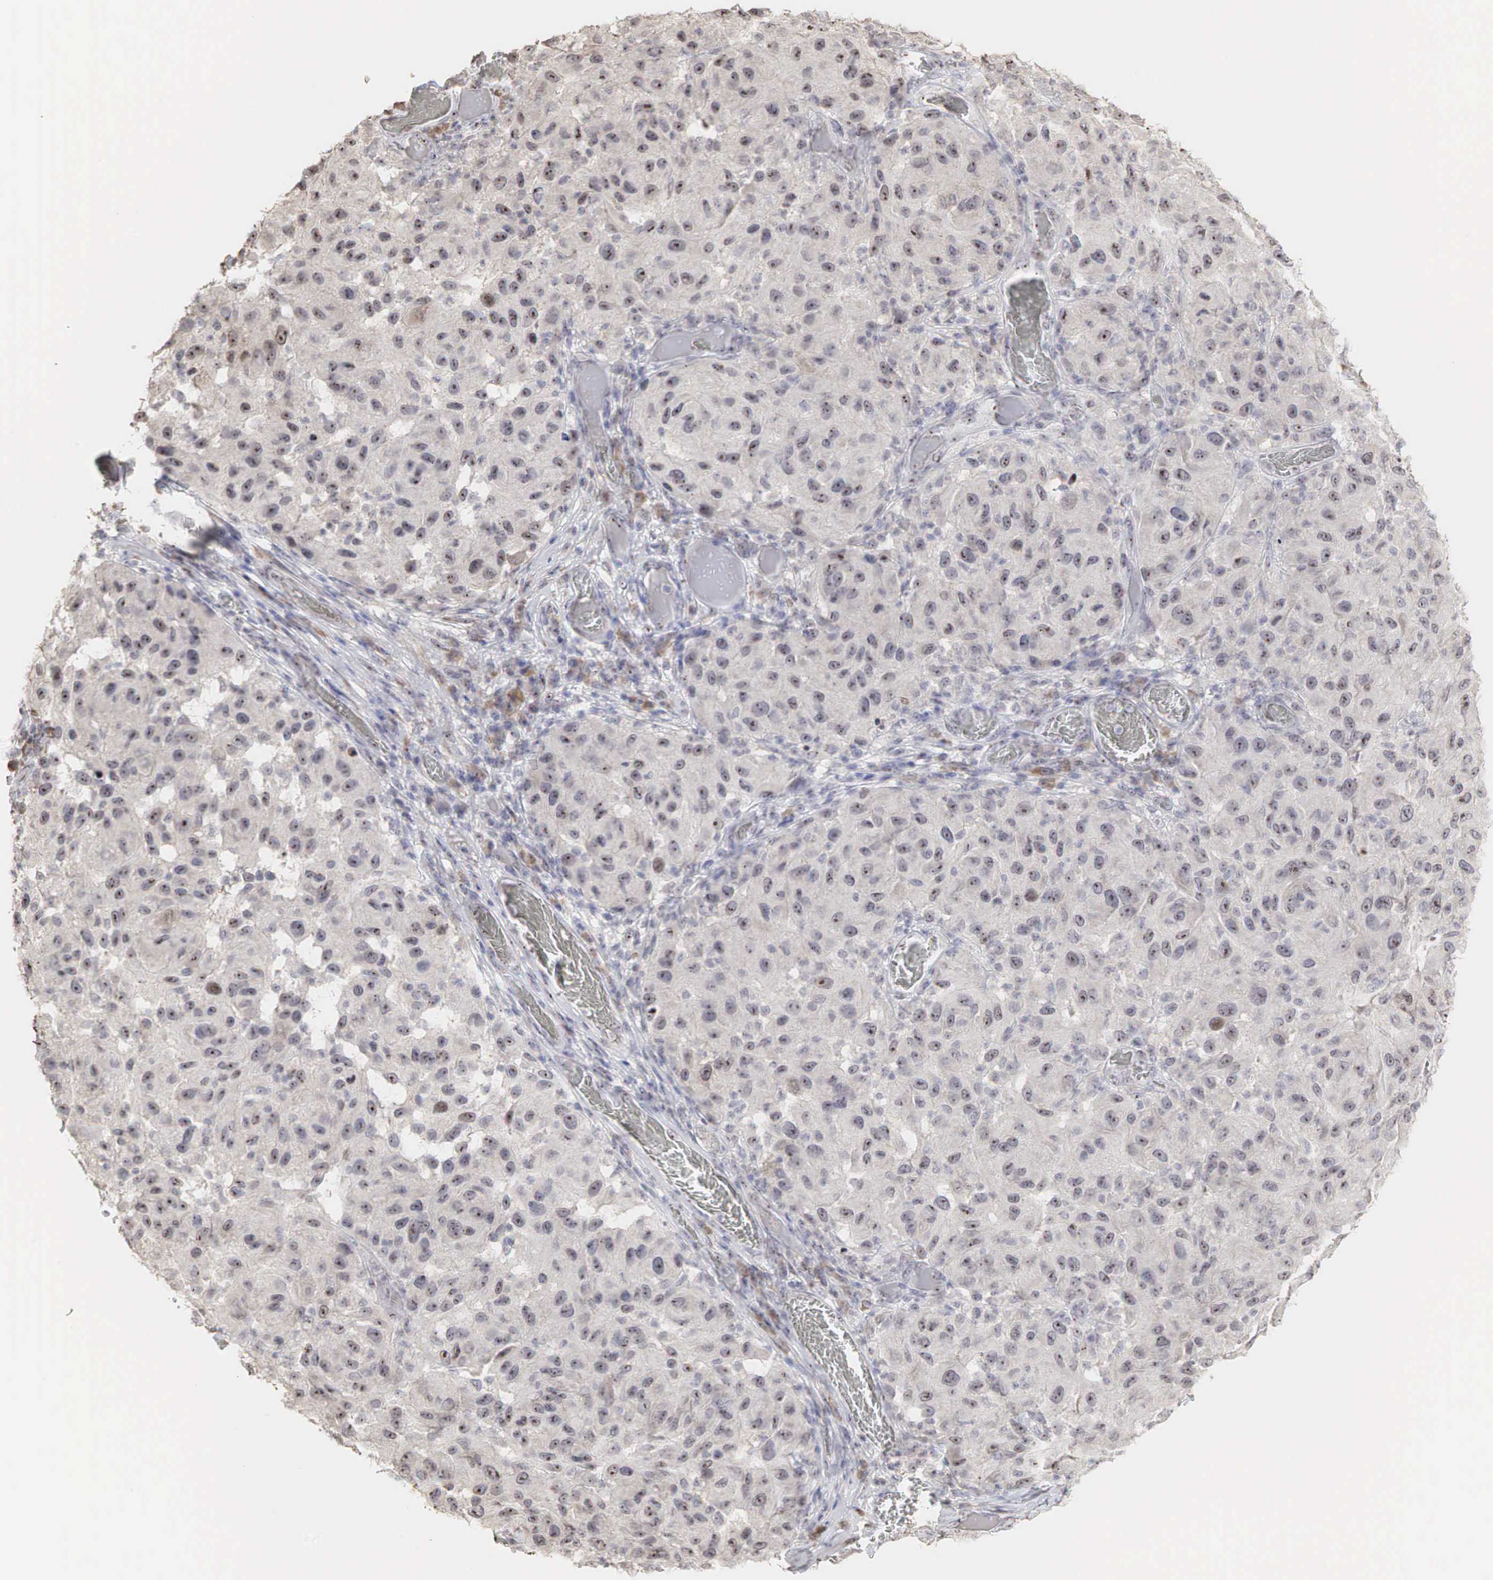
{"staining": {"intensity": "weak", "quantity": ">75%", "location": "none"}, "tissue": "melanoma", "cell_type": "Tumor cells", "image_type": "cancer", "snomed": [{"axis": "morphology", "description": "Malignant melanoma, NOS"}, {"axis": "topography", "description": "Skin"}], "caption": "About >75% of tumor cells in malignant melanoma exhibit weak None protein expression as visualized by brown immunohistochemical staining.", "gene": "DKC1", "patient": {"sex": "female", "age": 77}}